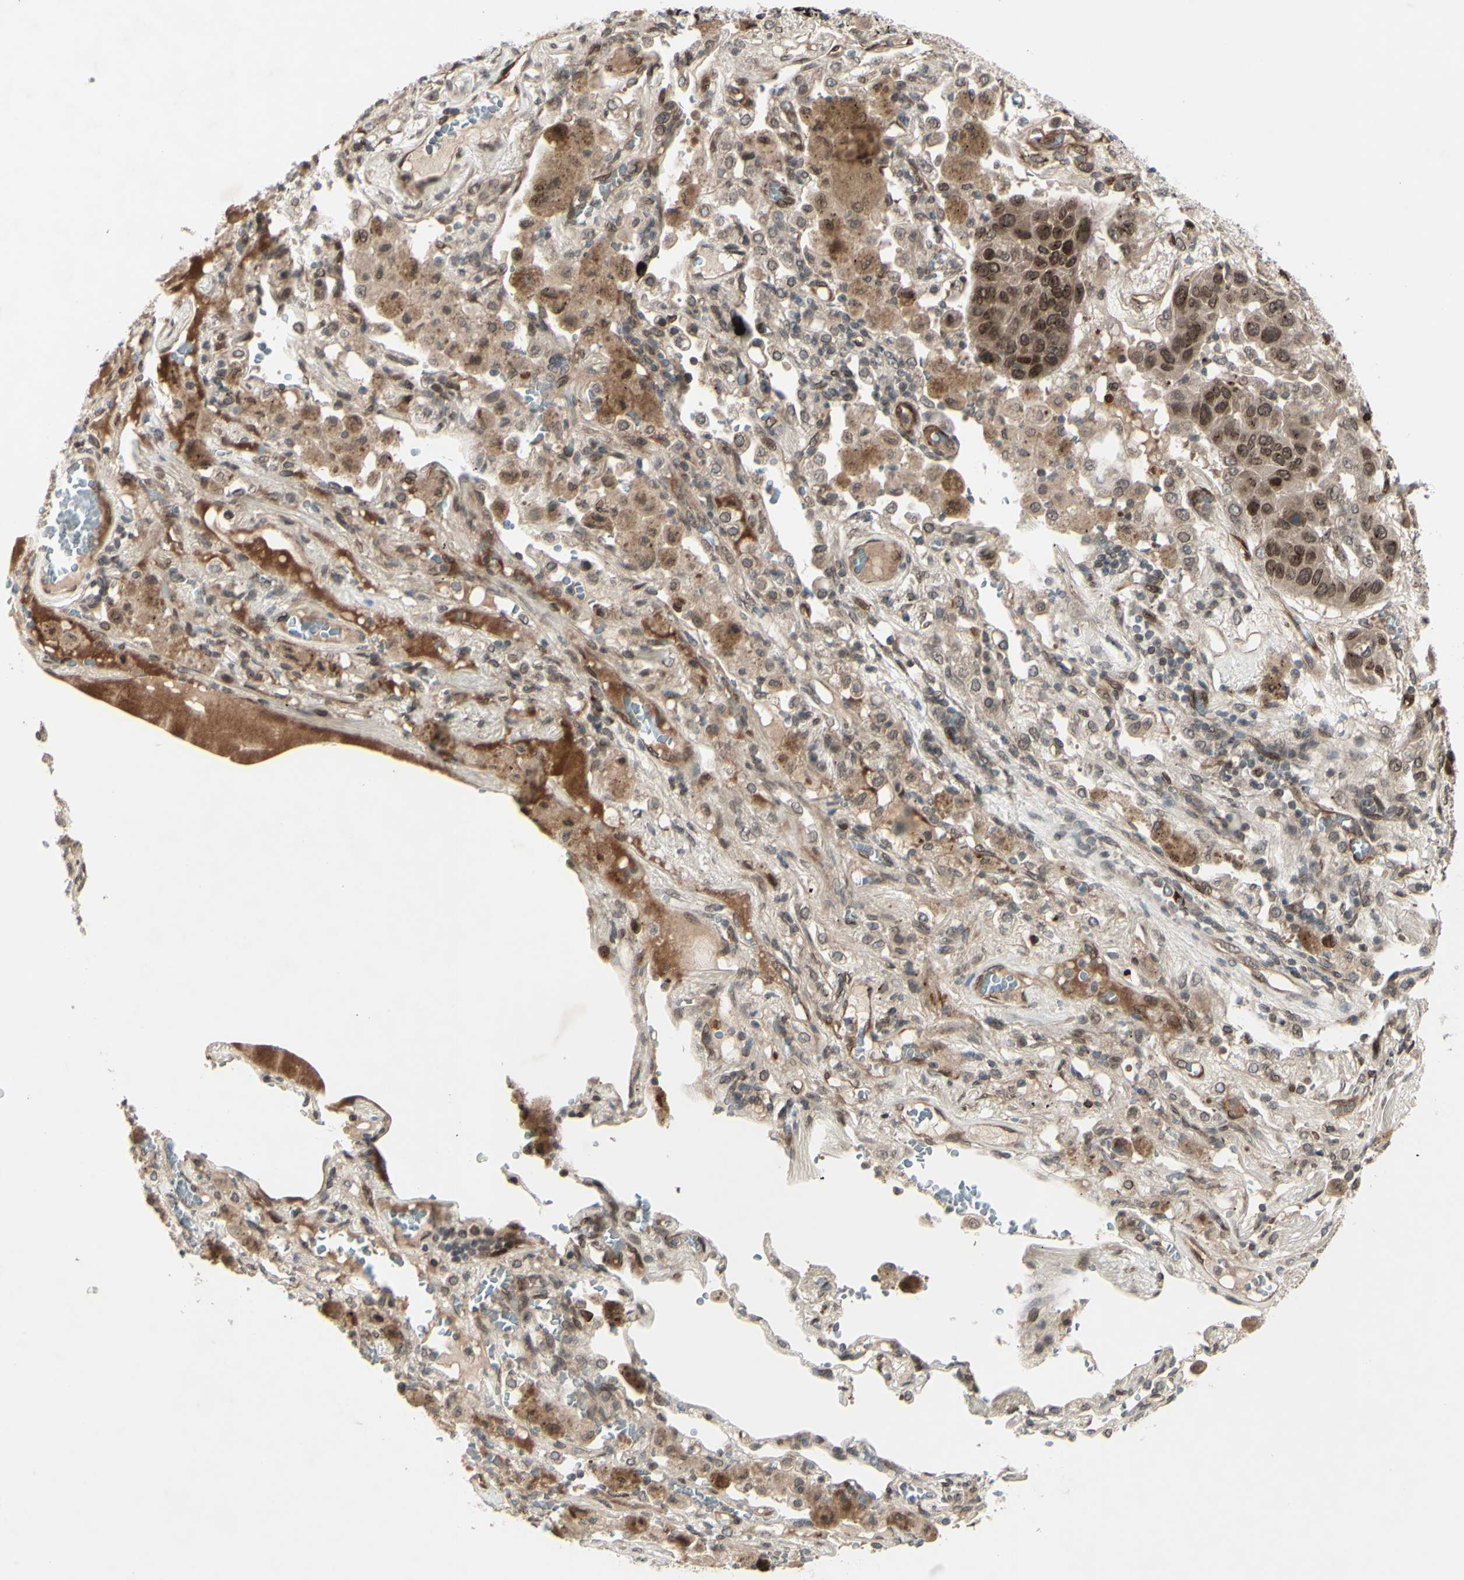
{"staining": {"intensity": "moderate", "quantity": ">75%", "location": "cytoplasmic/membranous,nuclear"}, "tissue": "lung cancer", "cell_type": "Tumor cells", "image_type": "cancer", "snomed": [{"axis": "morphology", "description": "Squamous cell carcinoma, NOS"}, {"axis": "topography", "description": "Lung"}], "caption": "The immunohistochemical stain shows moderate cytoplasmic/membranous and nuclear staining in tumor cells of squamous cell carcinoma (lung) tissue.", "gene": "MLF2", "patient": {"sex": "male", "age": 57}}